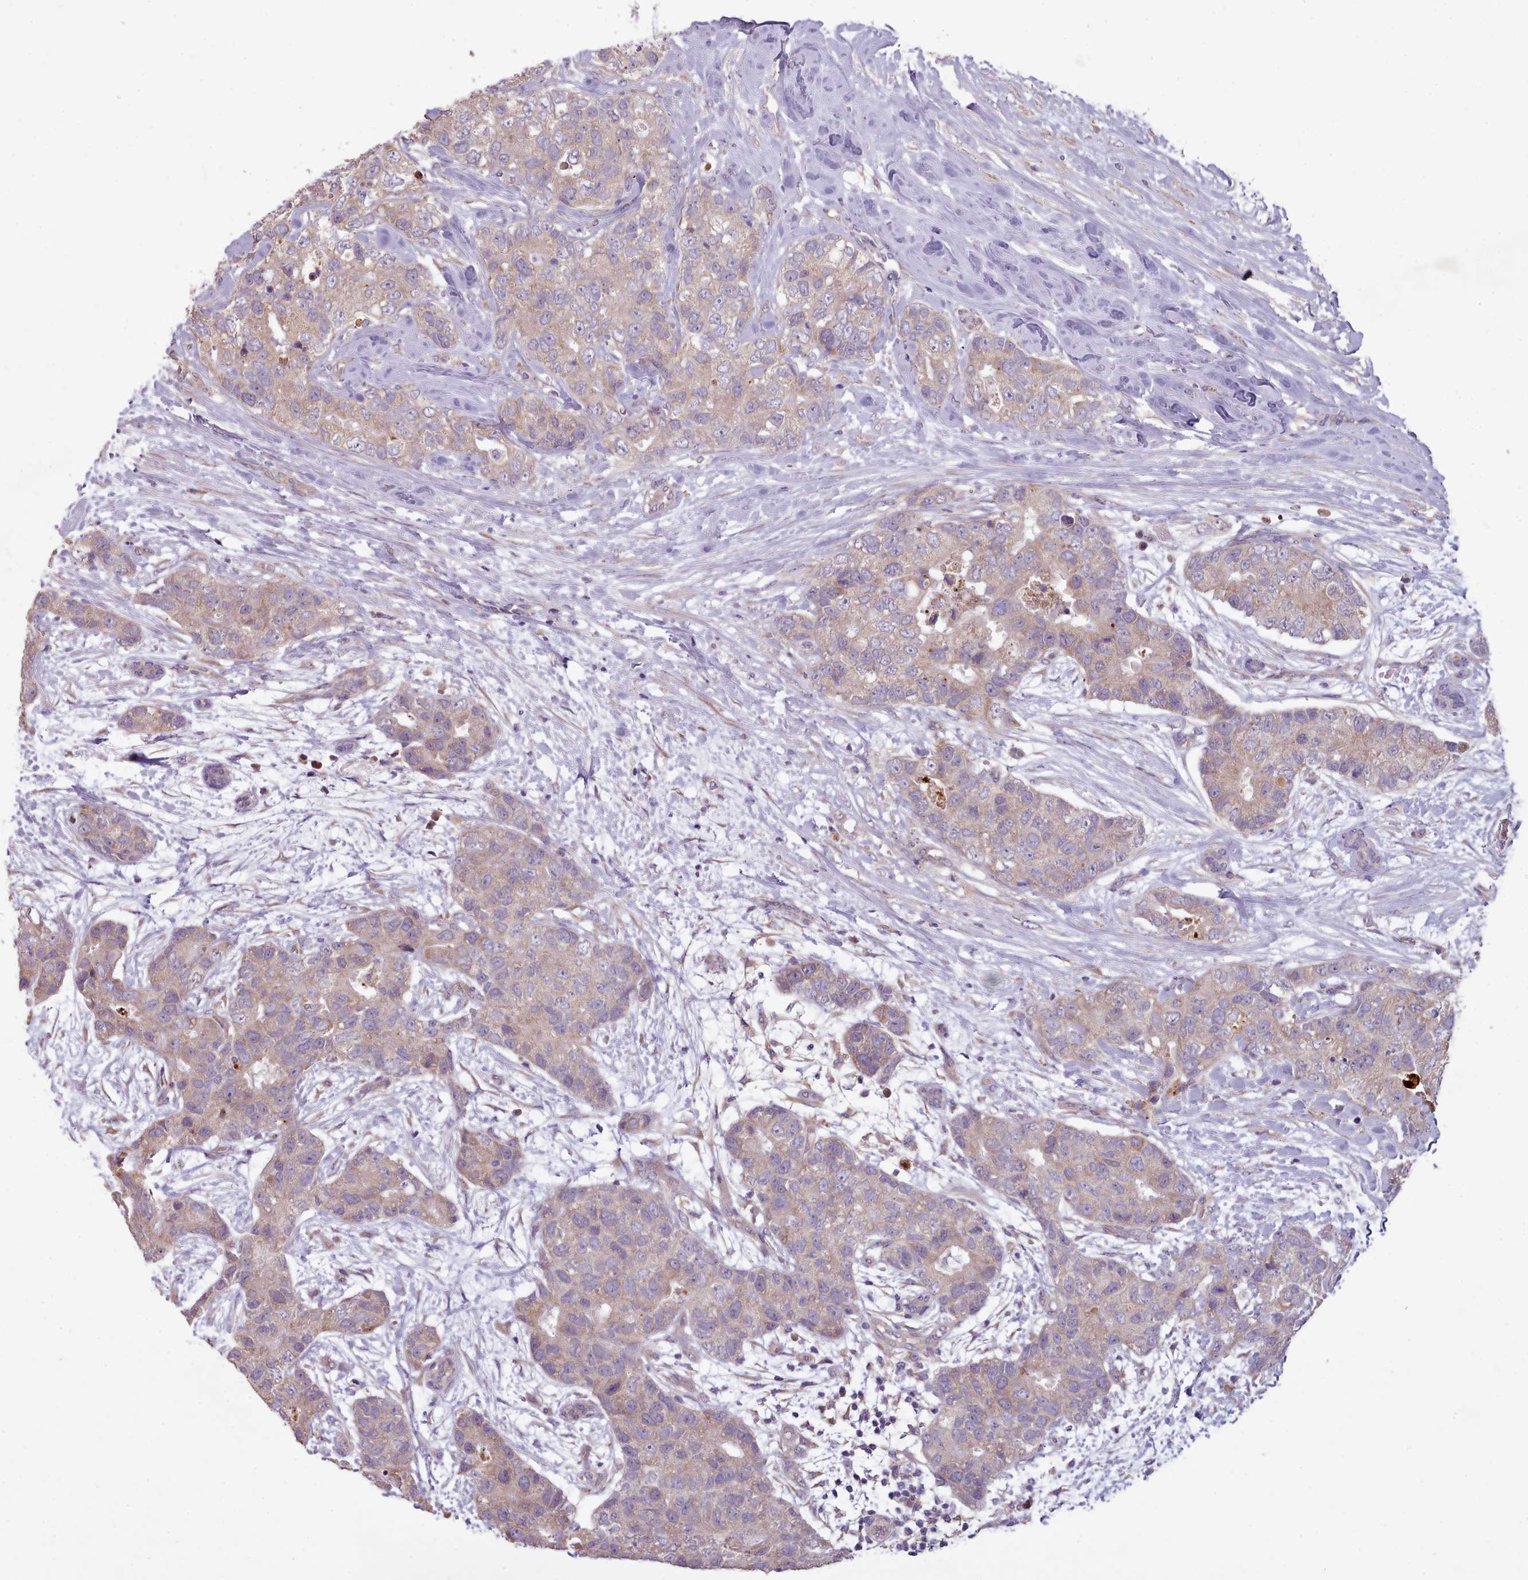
{"staining": {"intensity": "moderate", "quantity": ">75%", "location": "cytoplasmic/membranous"}, "tissue": "breast cancer", "cell_type": "Tumor cells", "image_type": "cancer", "snomed": [{"axis": "morphology", "description": "Duct carcinoma"}, {"axis": "topography", "description": "Breast"}], "caption": "This photomicrograph shows immunohistochemistry (IHC) staining of human invasive ductal carcinoma (breast), with medium moderate cytoplasmic/membranous staining in approximately >75% of tumor cells.", "gene": "DPF1", "patient": {"sex": "female", "age": 62}}